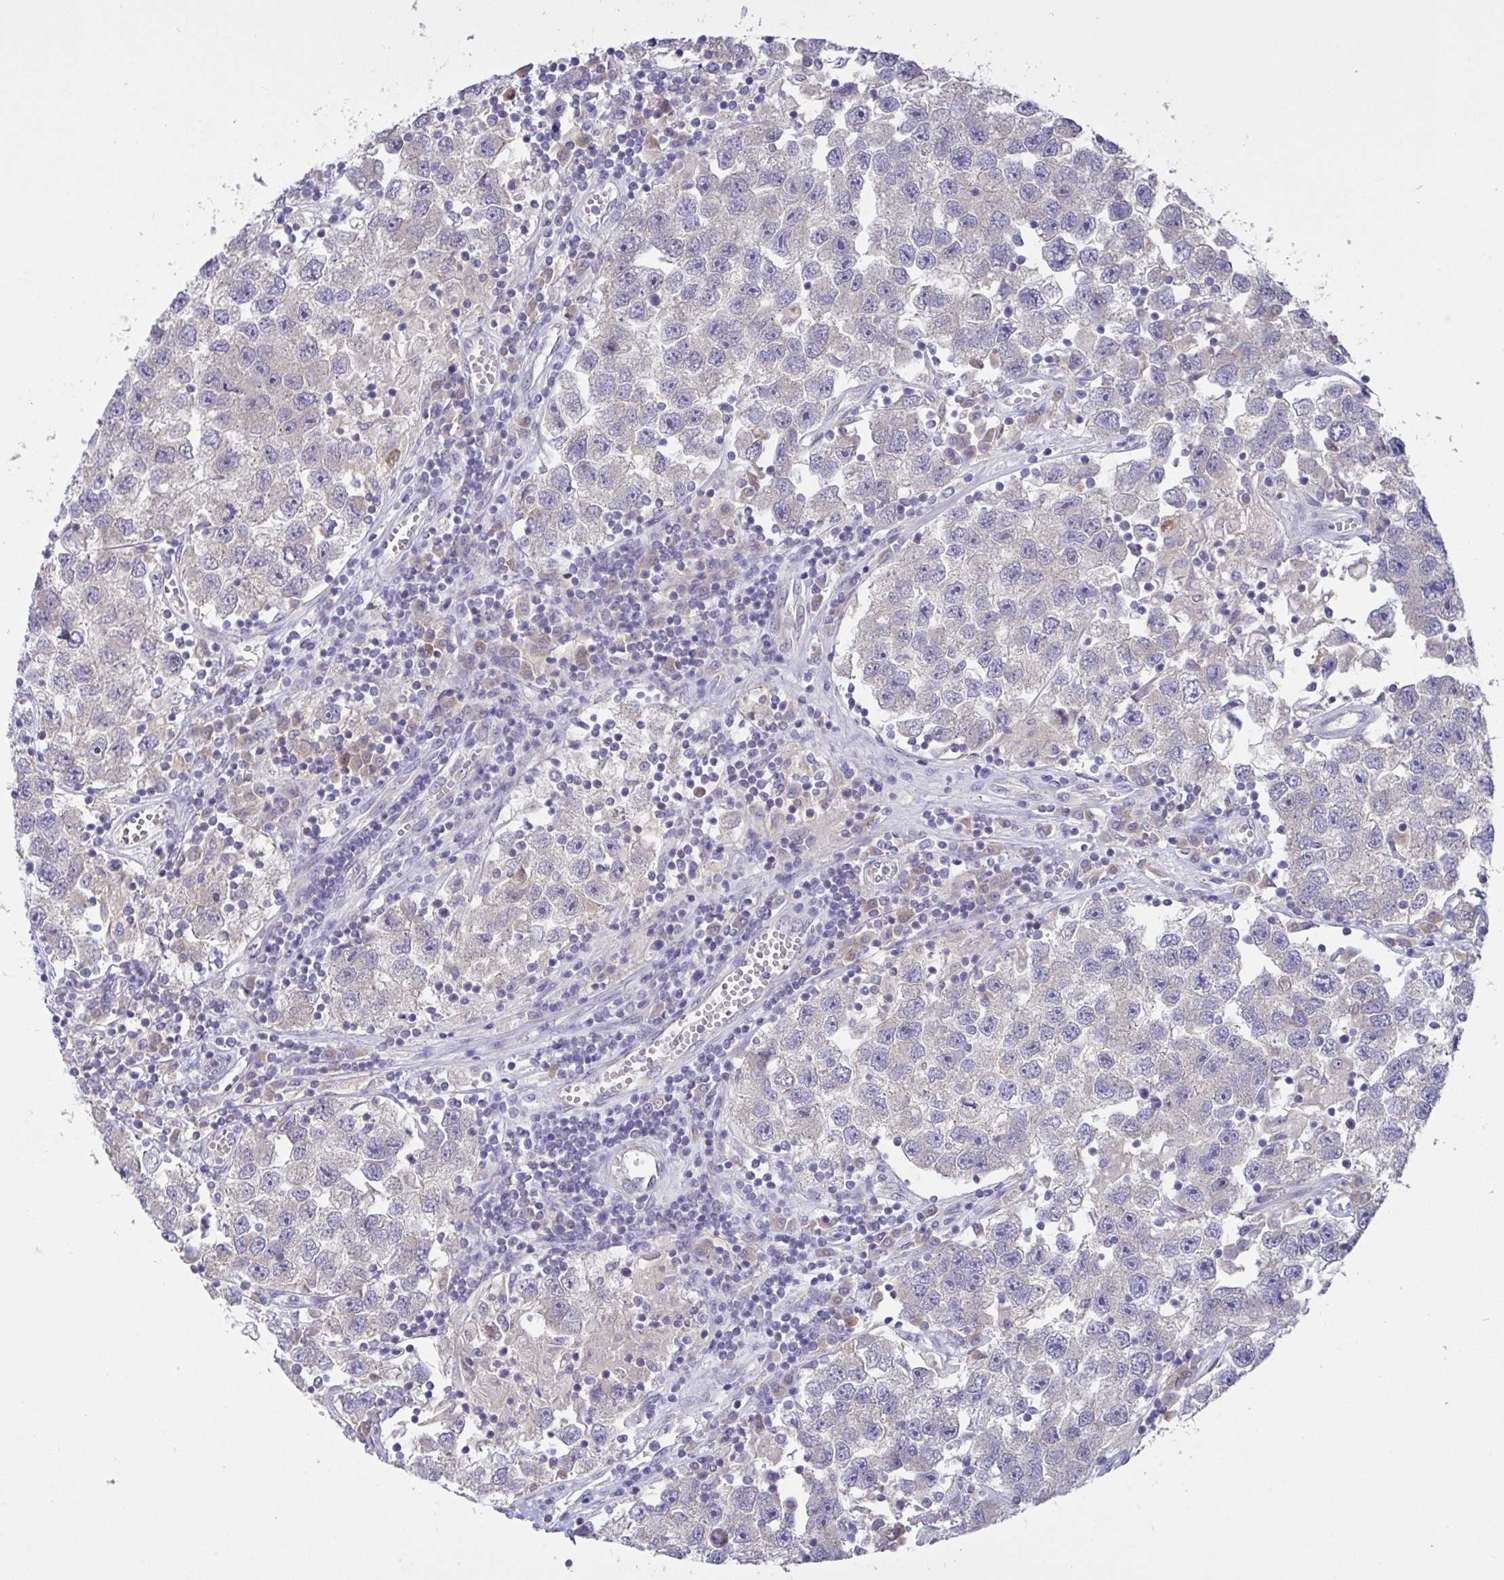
{"staining": {"intensity": "negative", "quantity": "none", "location": "none"}, "tissue": "testis cancer", "cell_type": "Tumor cells", "image_type": "cancer", "snomed": [{"axis": "morphology", "description": "Seminoma, NOS"}, {"axis": "topography", "description": "Testis"}], "caption": "Testis cancer was stained to show a protein in brown. There is no significant staining in tumor cells.", "gene": "L3HYPDH", "patient": {"sex": "male", "age": 26}}